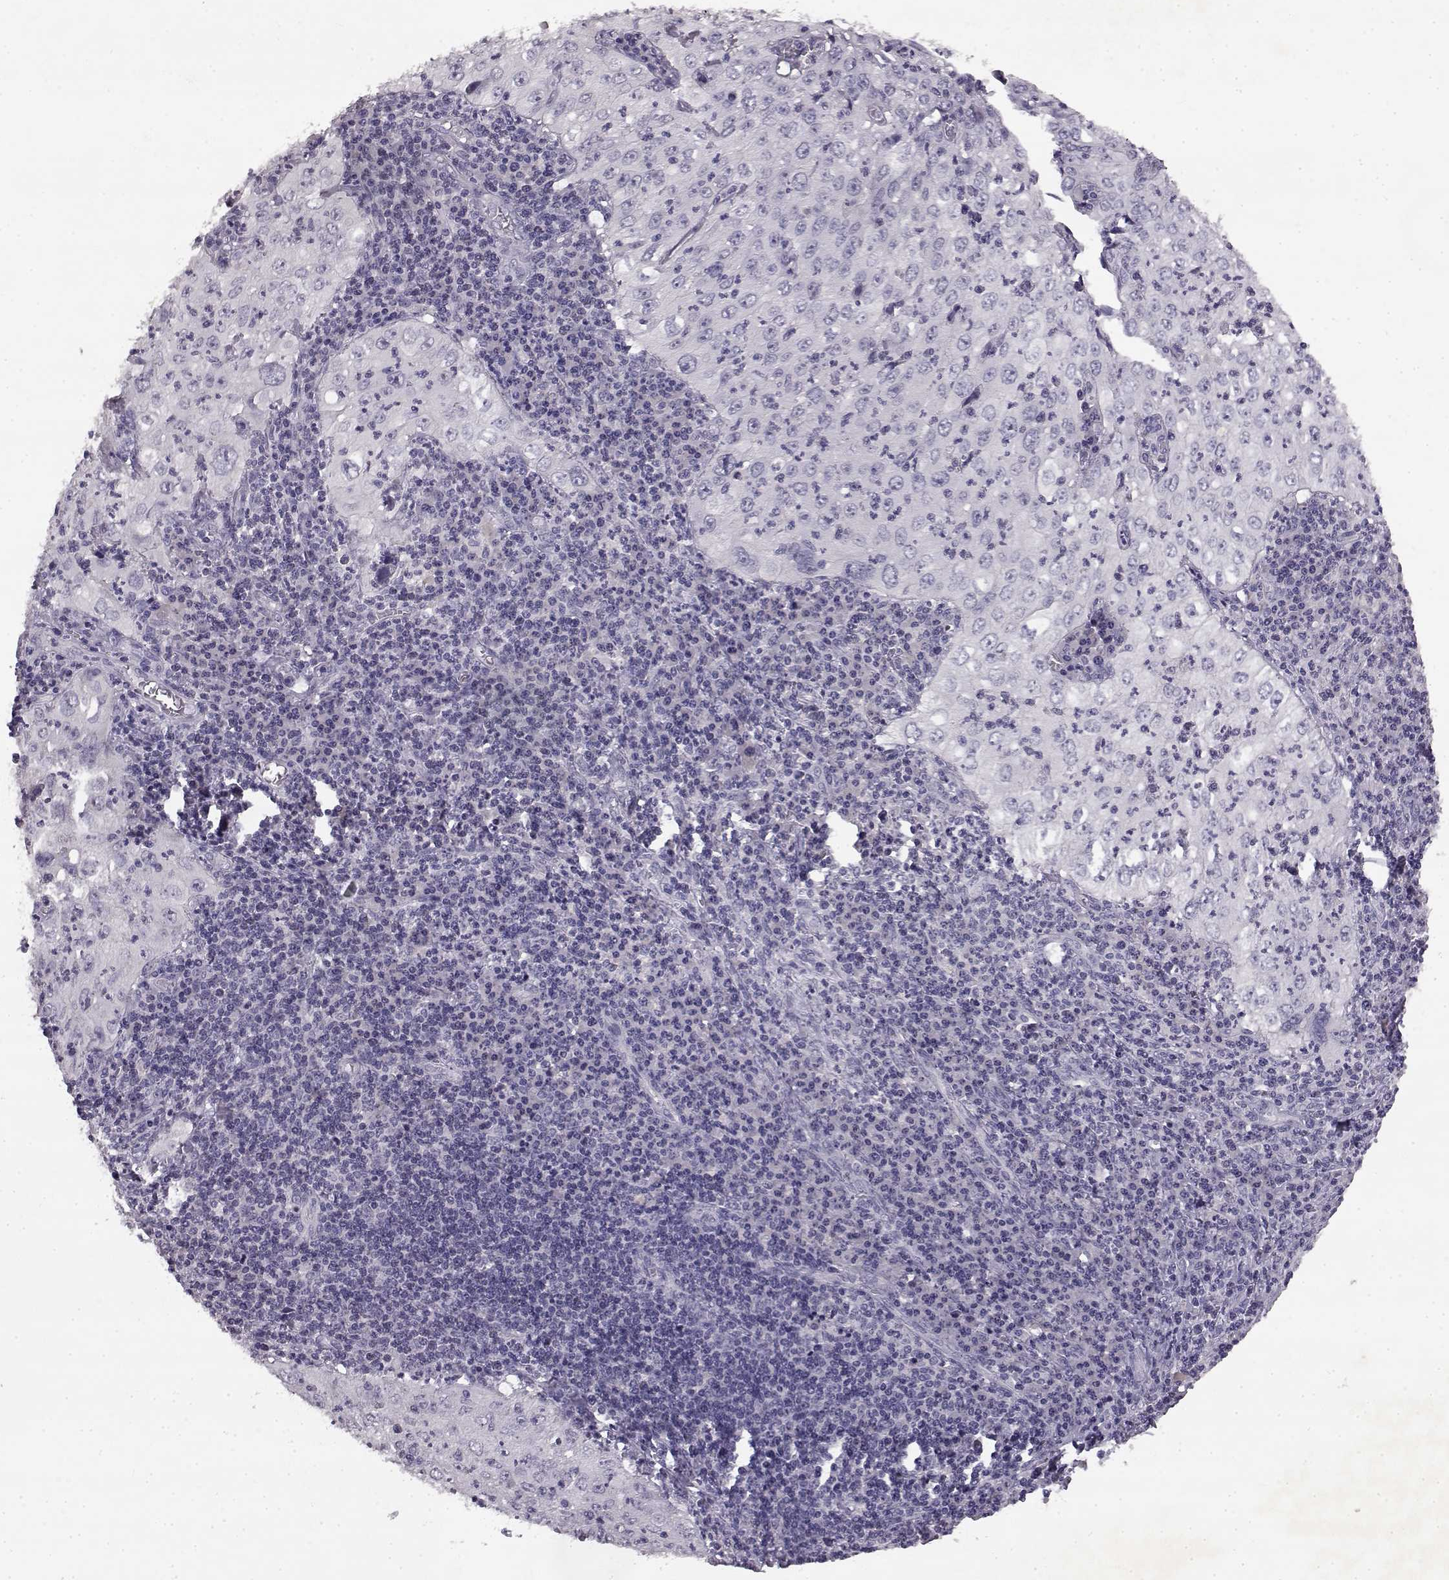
{"staining": {"intensity": "negative", "quantity": "none", "location": "none"}, "tissue": "cervical cancer", "cell_type": "Tumor cells", "image_type": "cancer", "snomed": [{"axis": "morphology", "description": "Squamous cell carcinoma, NOS"}, {"axis": "topography", "description": "Cervix"}], "caption": "Immunohistochemical staining of human cervical squamous cell carcinoma exhibits no significant expression in tumor cells. (DAB IHC, high magnification).", "gene": "SPAG17", "patient": {"sex": "female", "age": 24}}